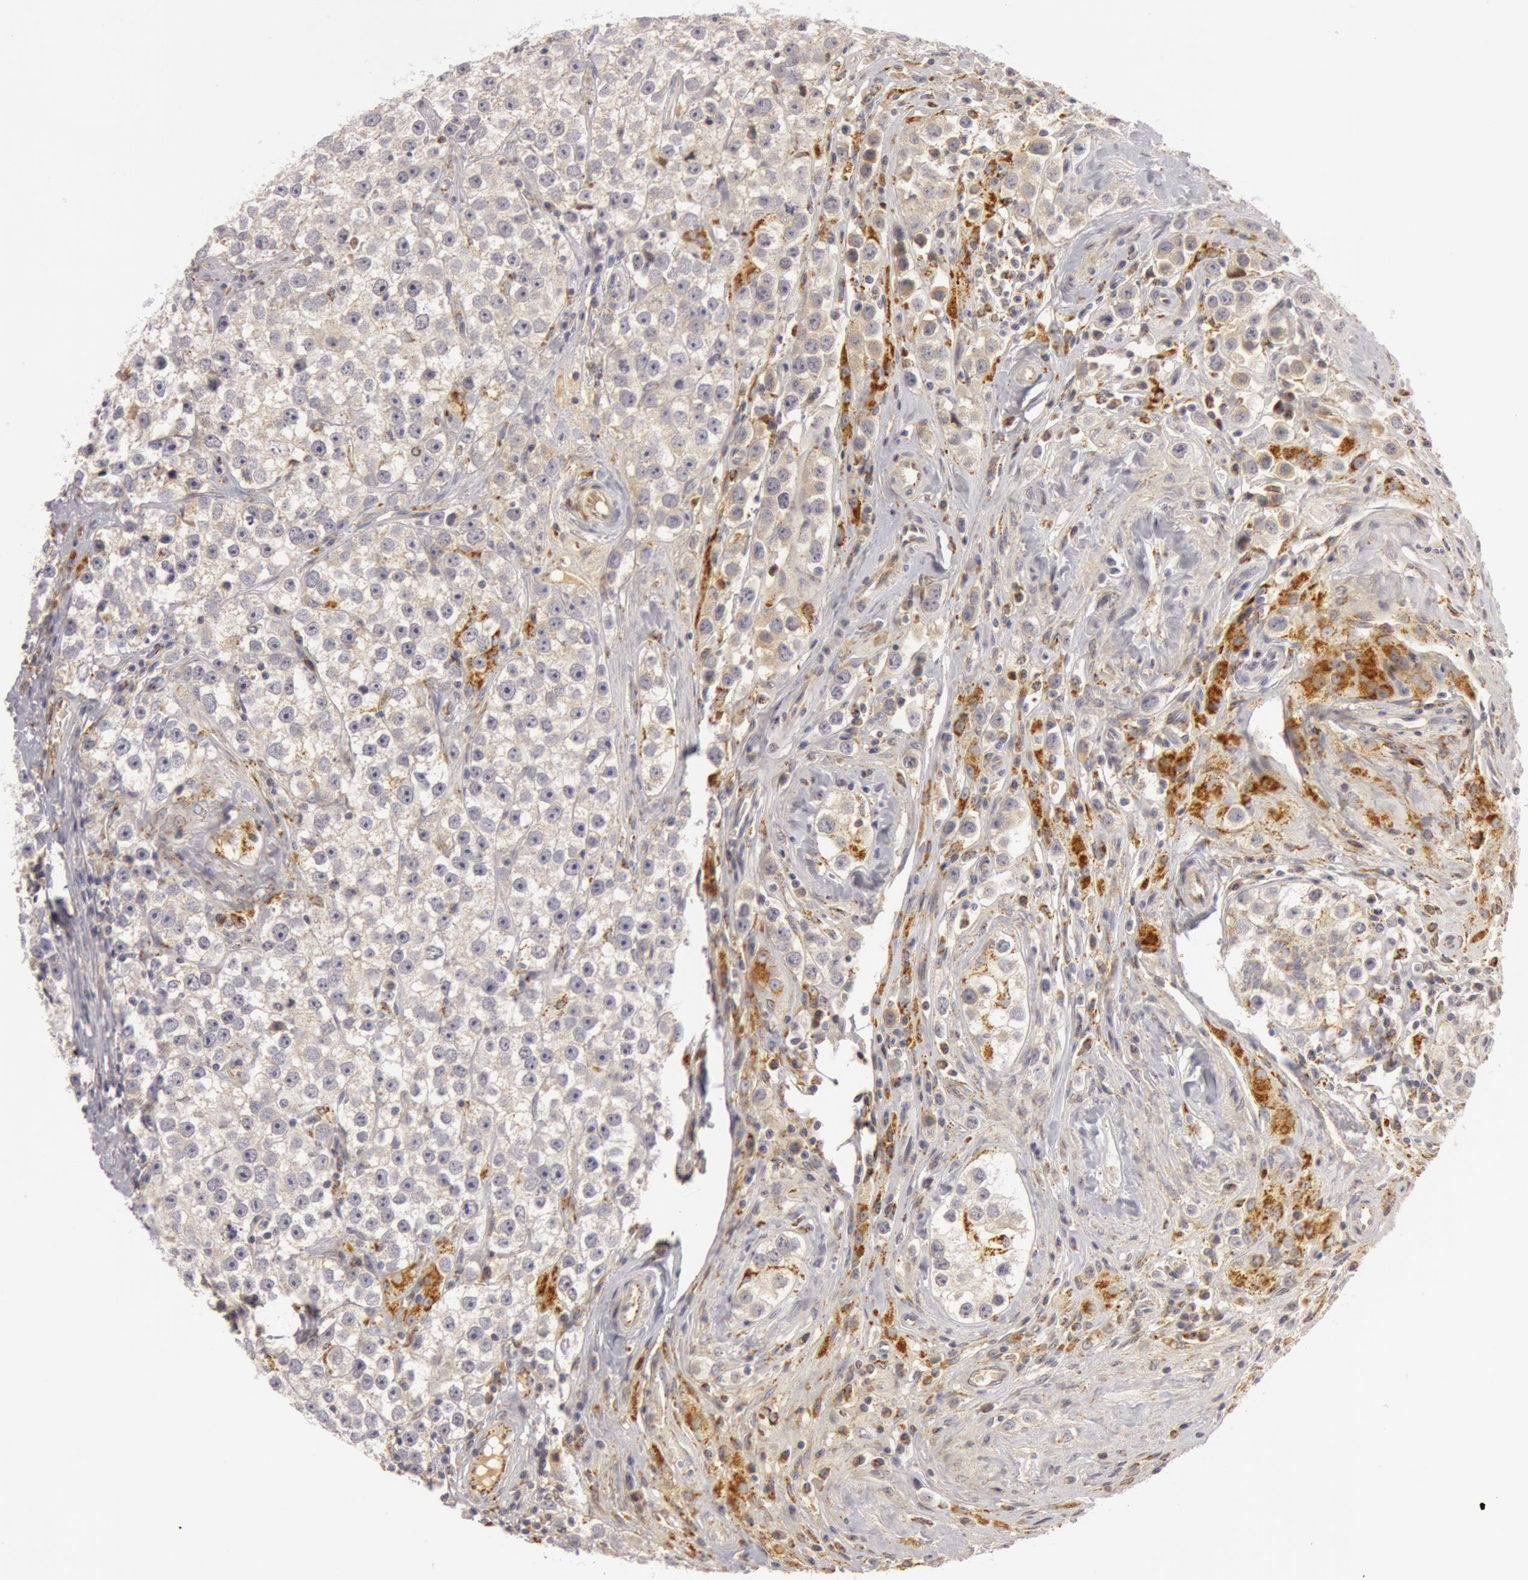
{"staining": {"intensity": "weak", "quantity": ">75%", "location": "cytoplasmic/membranous"}, "tissue": "testis cancer", "cell_type": "Tumor cells", "image_type": "cancer", "snomed": [{"axis": "morphology", "description": "Seminoma, NOS"}, {"axis": "topography", "description": "Testis"}], "caption": "Testis cancer (seminoma) stained for a protein (brown) shows weak cytoplasmic/membranous positive expression in about >75% of tumor cells.", "gene": "C7", "patient": {"sex": "male", "age": 32}}